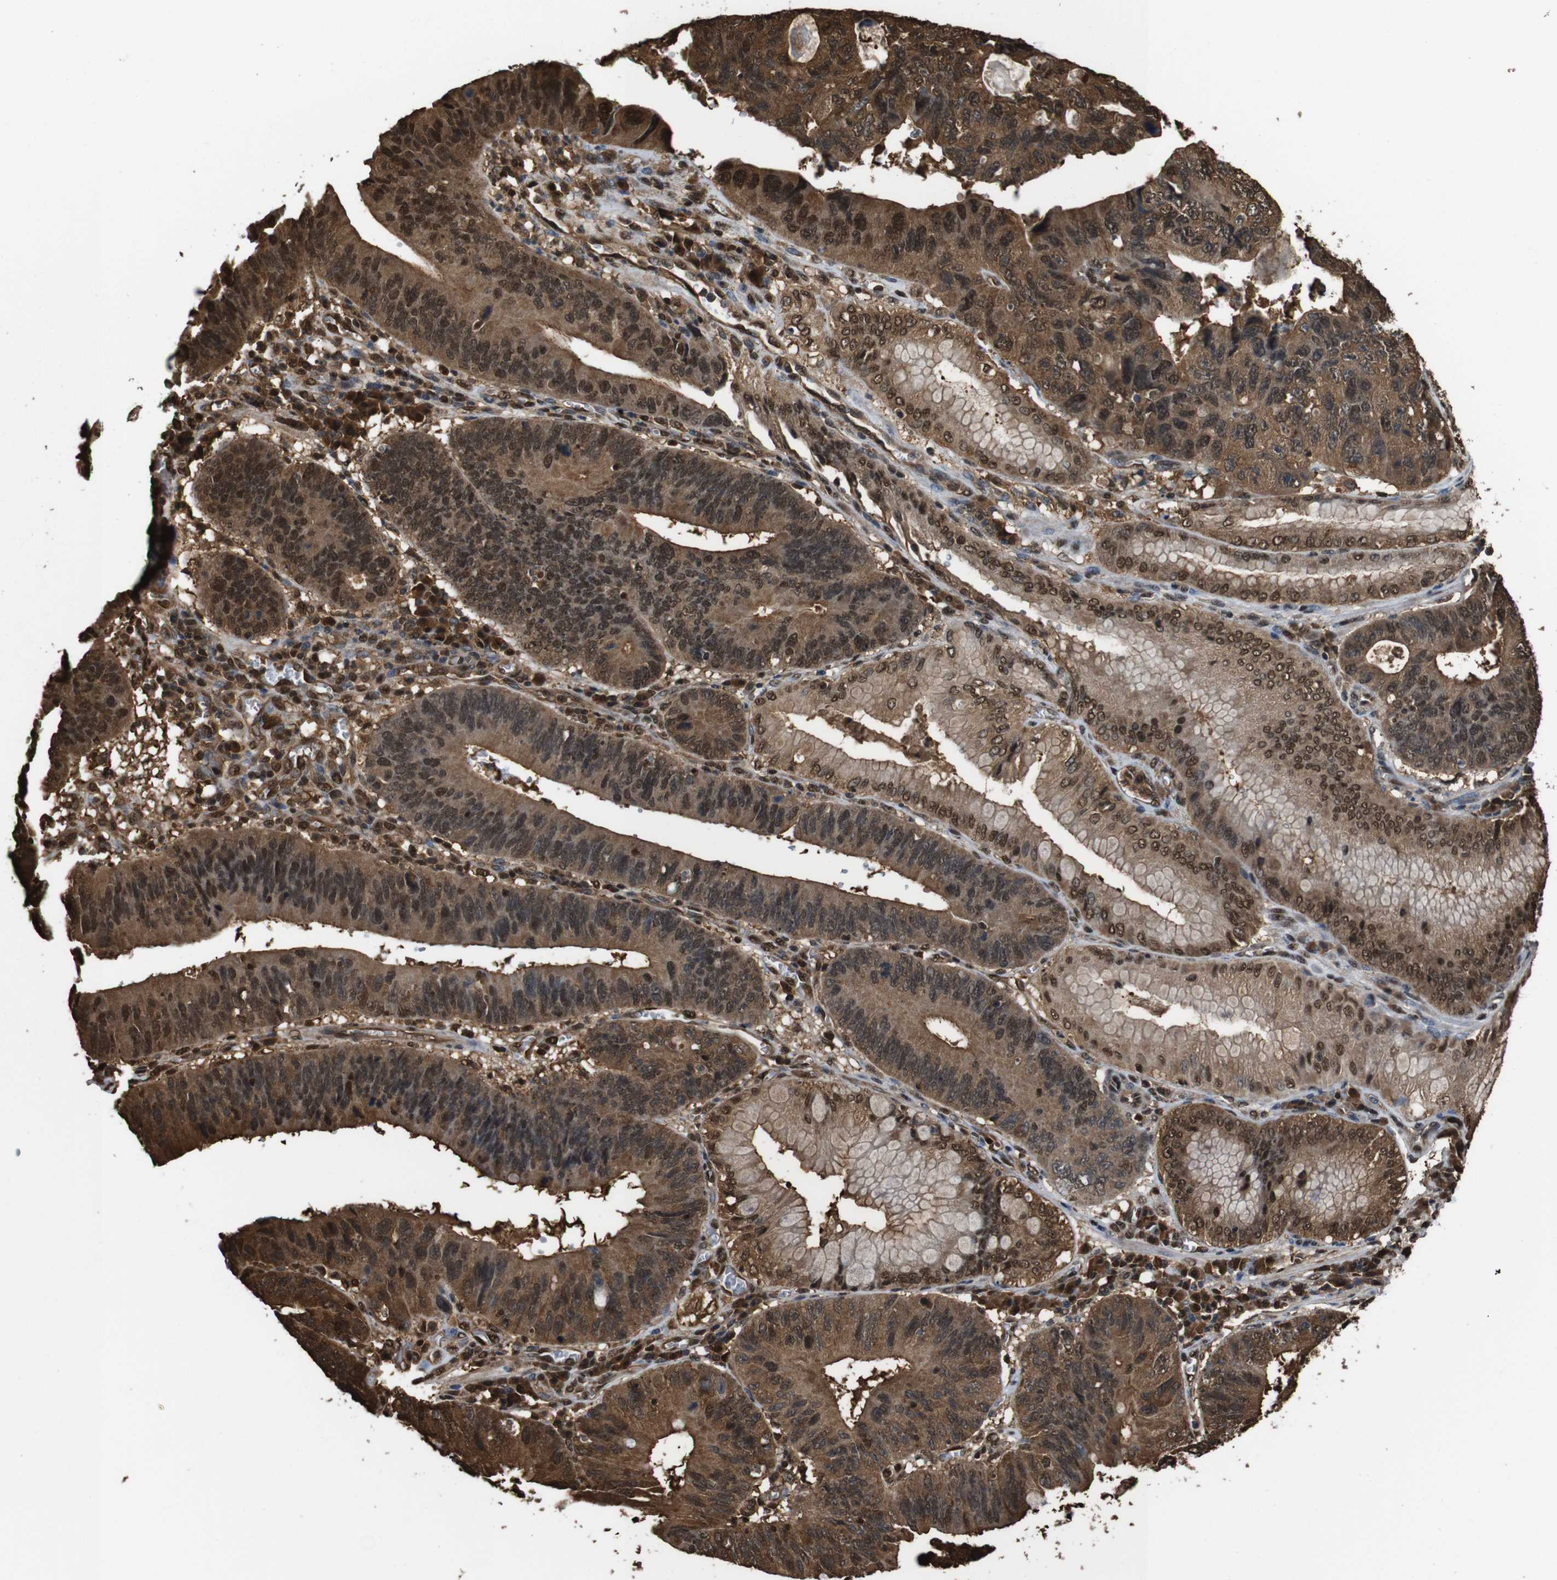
{"staining": {"intensity": "strong", "quantity": ">75%", "location": "cytoplasmic/membranous,nuclear"}, "tissue": "stomach cancer", "cell_type": "Tumor cells", "image_type": "cancer", "snomed": [{"axis": "morphology", "description": "Adenocarcinoma, NOS"}, {"axis": "topography", "description": "Stomach"}], "caption": "High-power microscopy captured an immunohistochemistry histopathology image of adenocarcinoma (stomach), revealing strong cytoplasmic/membranous and nuclear expression in about >75% of tumor cells. (Stains: DAB in brown, nuclei in blue, Microscopy: brightfield microscopy at high magnification).", "gene": "VCP", "patient": {"sex": "male", "age": 59}}